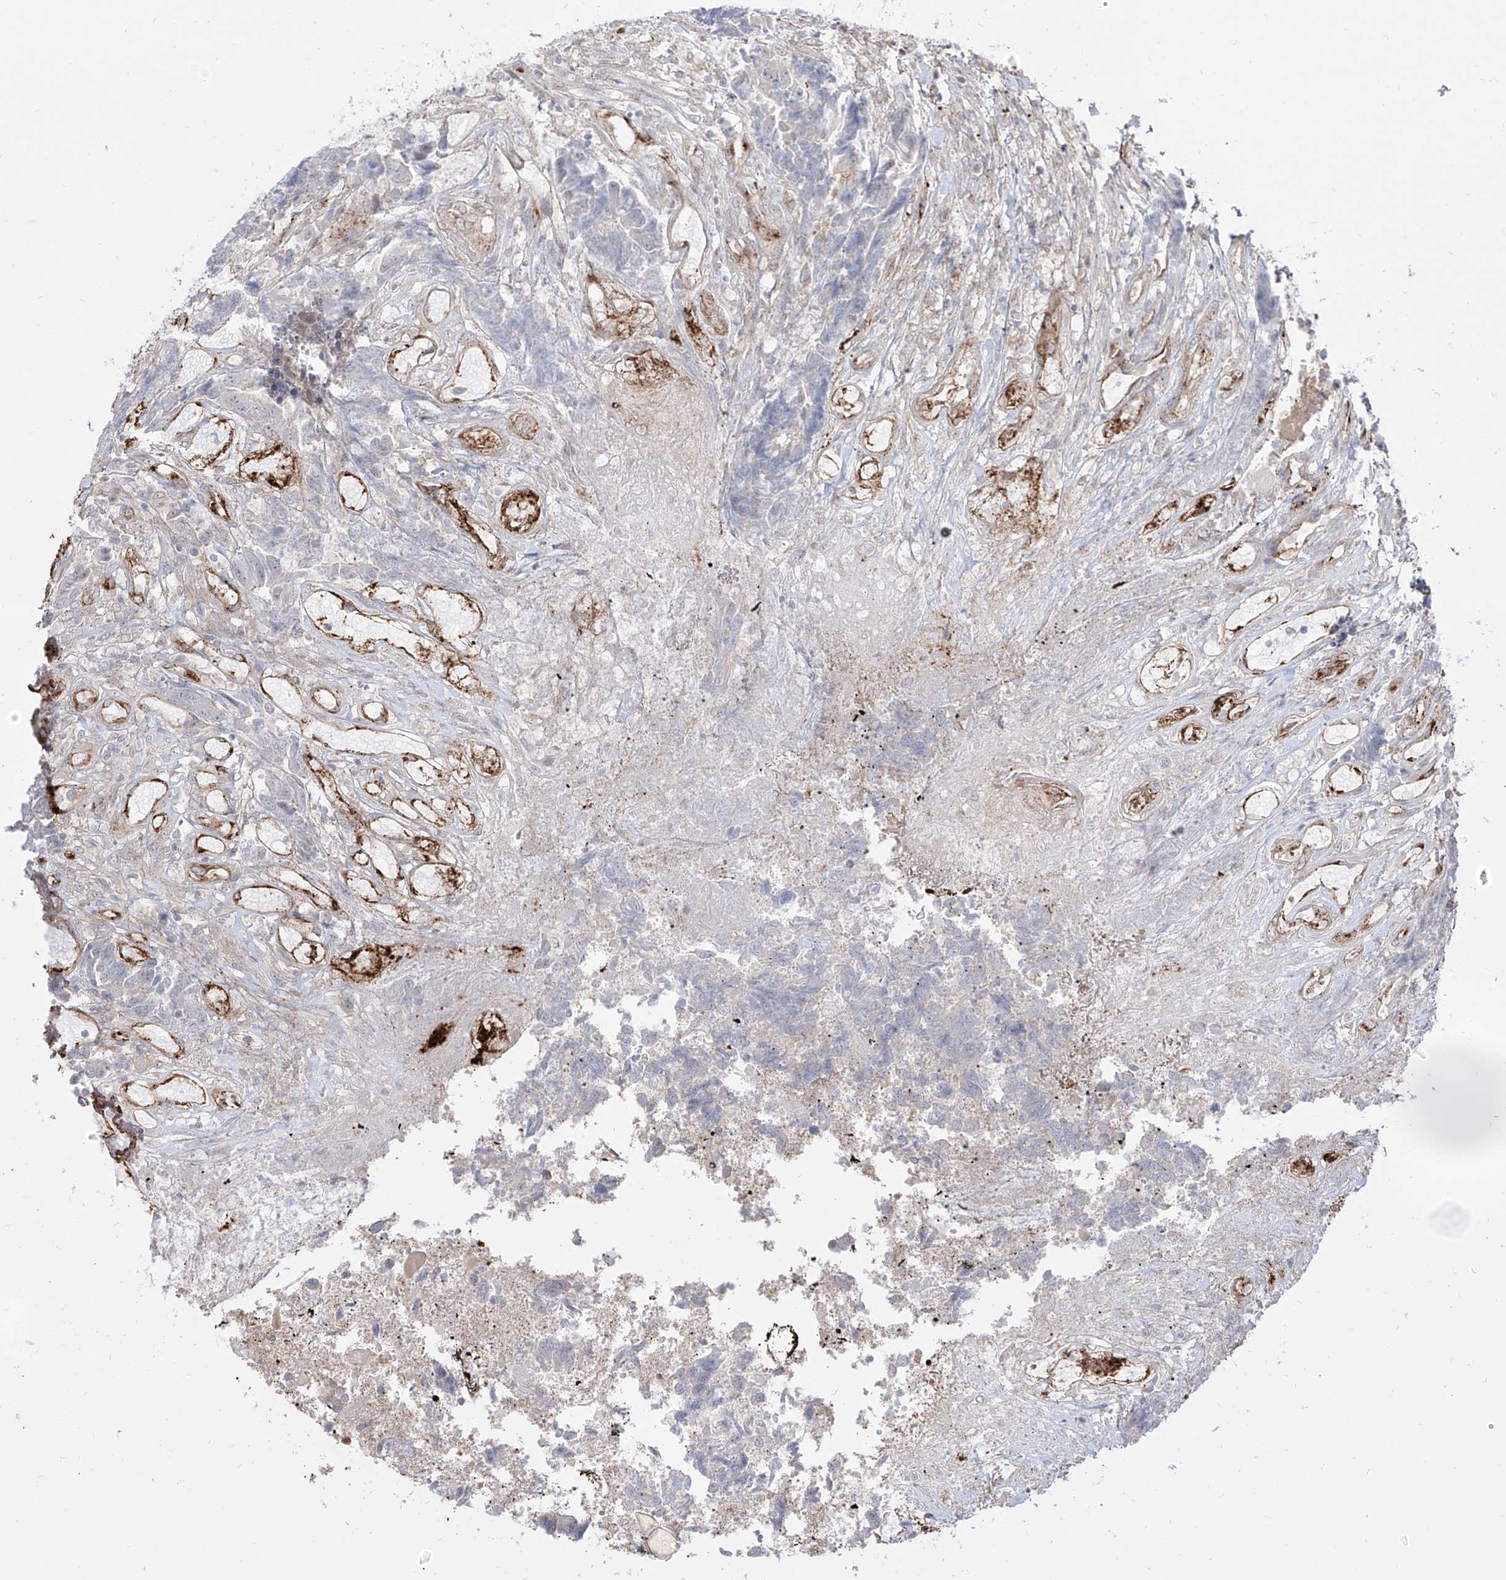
{"staining": {"intensity": "weak", "quantity": "<25%", "location": "cytoplasmic/membranous"}, "tissue": "colorectal cancer", "cell_type": "Tumor cells", "image_type": "cancer", "snomed": [{"axis": "morphology", "description": "Adenocarcinoma, NOS"}, {"axis": "topography", "description": "Rectum"}], "caption": "Colorectal cancer stained for a protein using immunohistochemistry (IHC) displays no expression tumor cells.", "gene": "ZGRF1", "patient": {"sex": "male", "age": 84}}